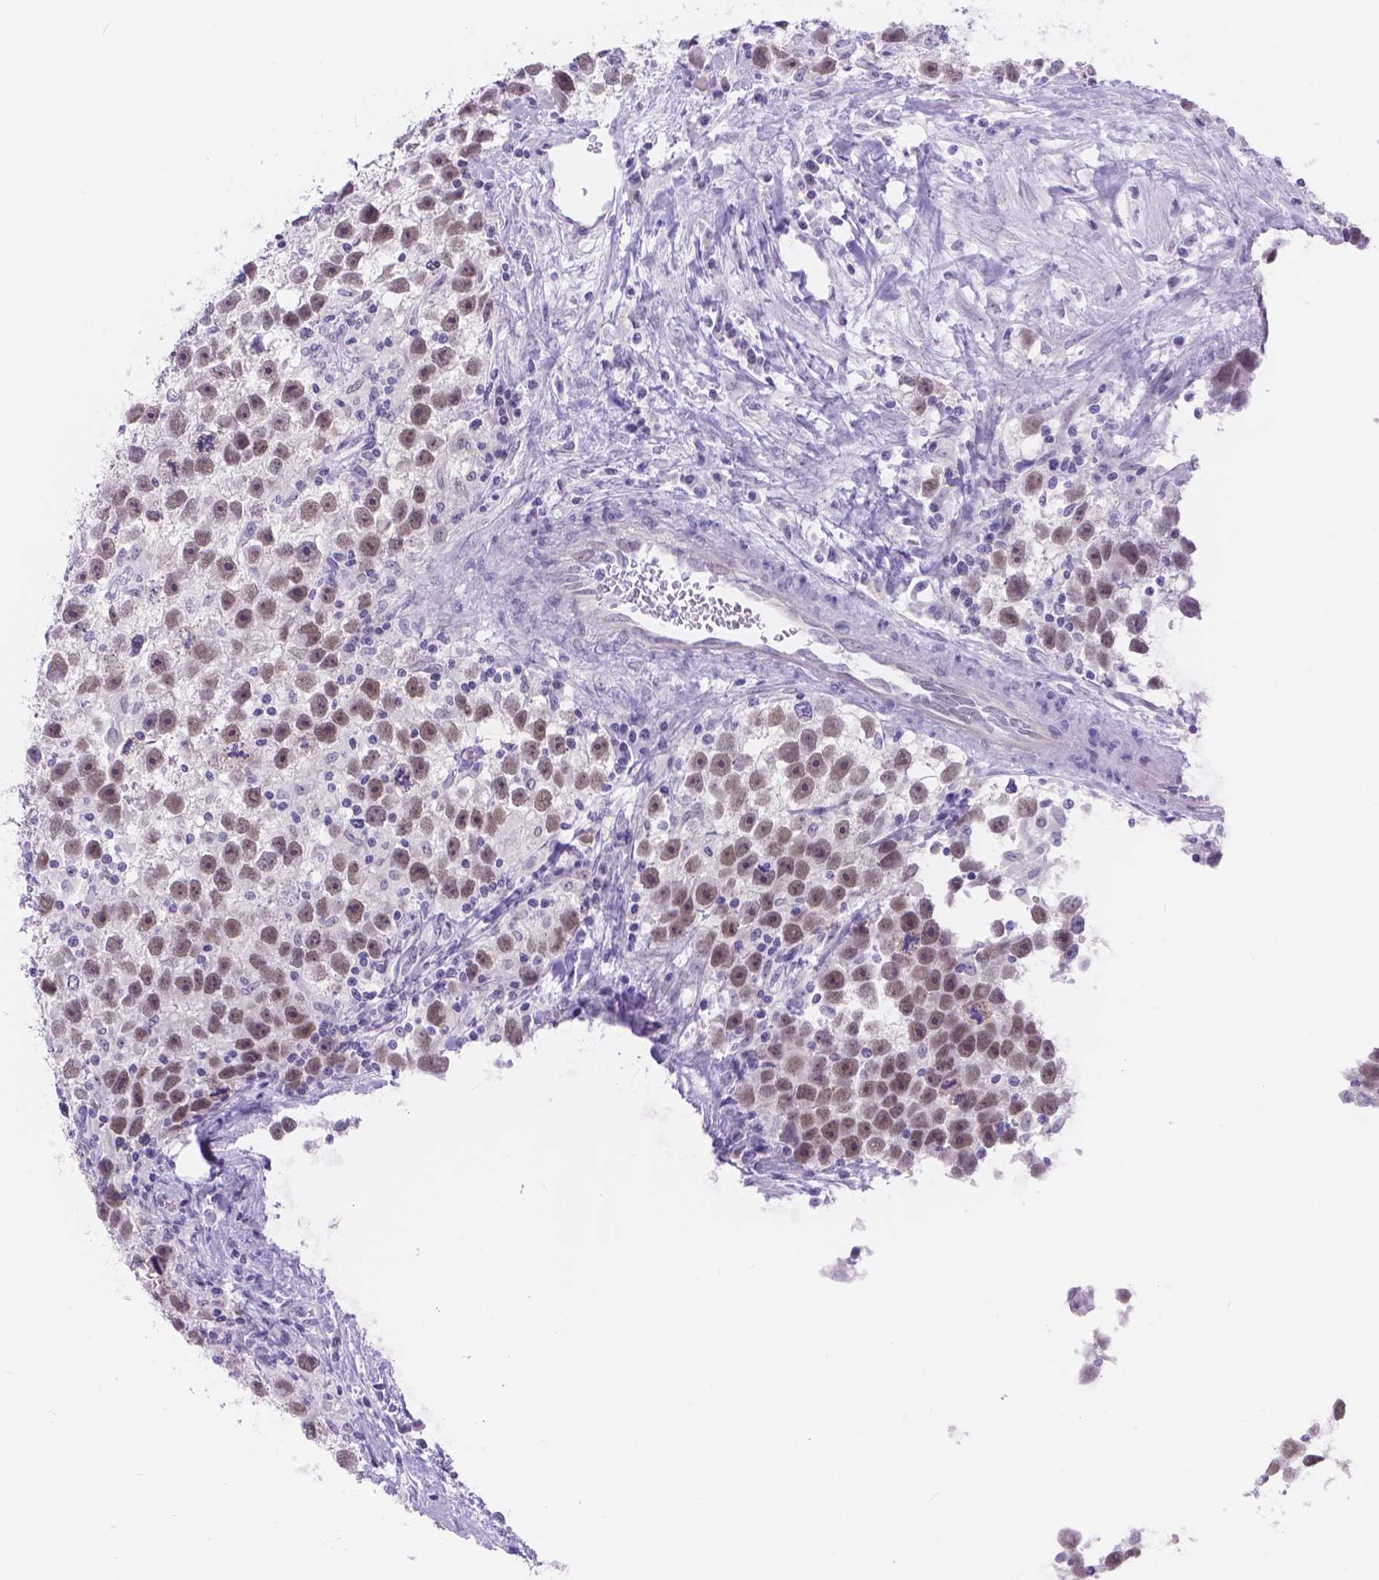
{"staining": {"intensity": "moderate", "quantity": ">75%", "location": "nuclear"}, "tissue": "testis cancer", "cell_type": "Tumor cells", "image_type": "cancer", "snomed": [{"axis": "morphology", "description": "Seminoma, NOS"}, {"axis": "topography", "description": "Testis"}], "caption": "Seminoma (testis) stained for a protein (brown) reveals moderate nuclear positive expression in approximately >75% of tumor cells.", "gene": "DCC", "patient": {"sex": "male", "age": 43}}